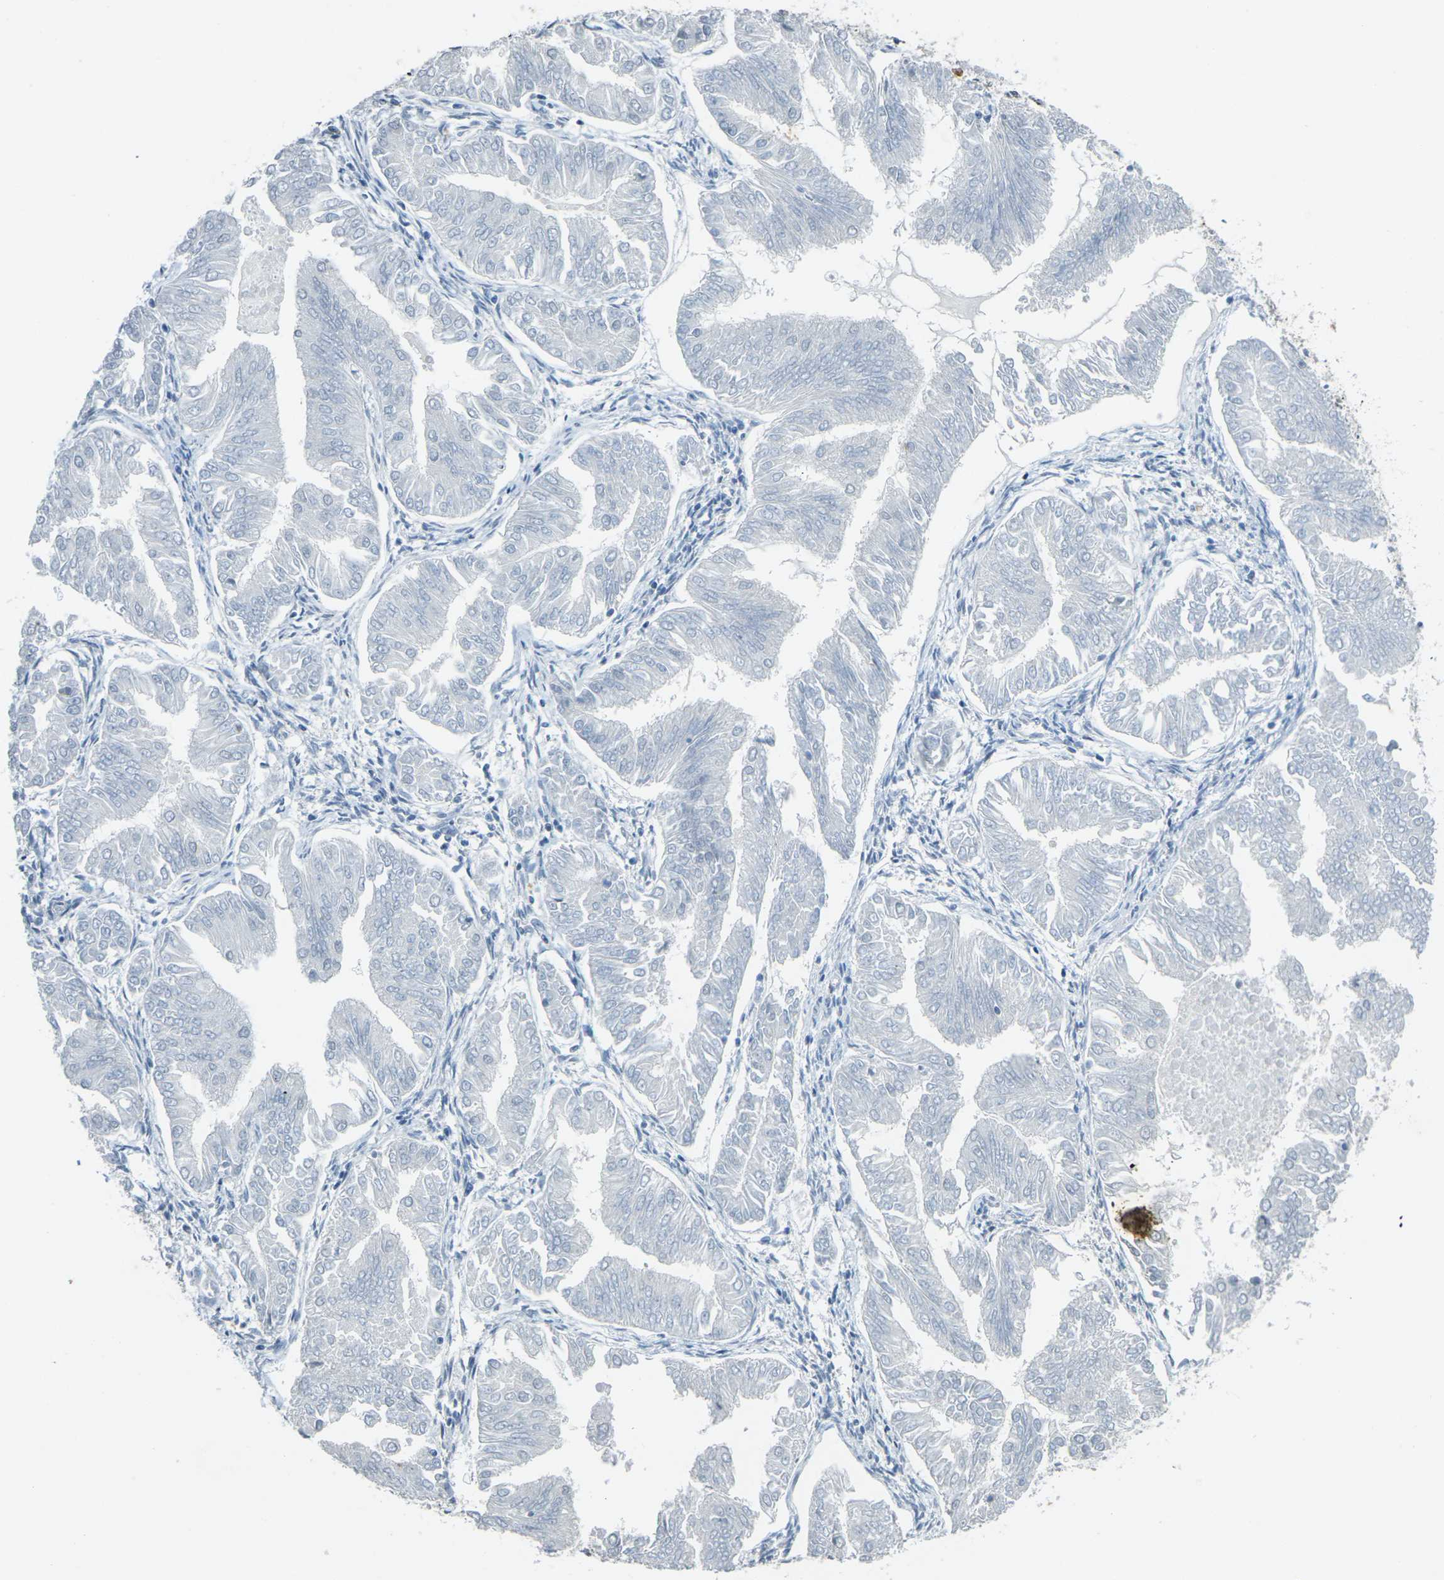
{"staining": {"intensity": "negative", "quantity": "none", "location": "none"}, "tissue": "endometrial cancer", "cell_type": "Tumor cells", "image_type": "cancer", "snomed": [{"axis": "morphology", "description": "Adenocarcinoma, NOS"}, {"axis": "topography", "description": "Endometrium"}], "caption": "Human endometrial adenocarcinoma stained for a protein using IHC shows no expression in tumor cells.", "gene": "SPTBN2", "patient": {"sex": "female", "age": 53}}